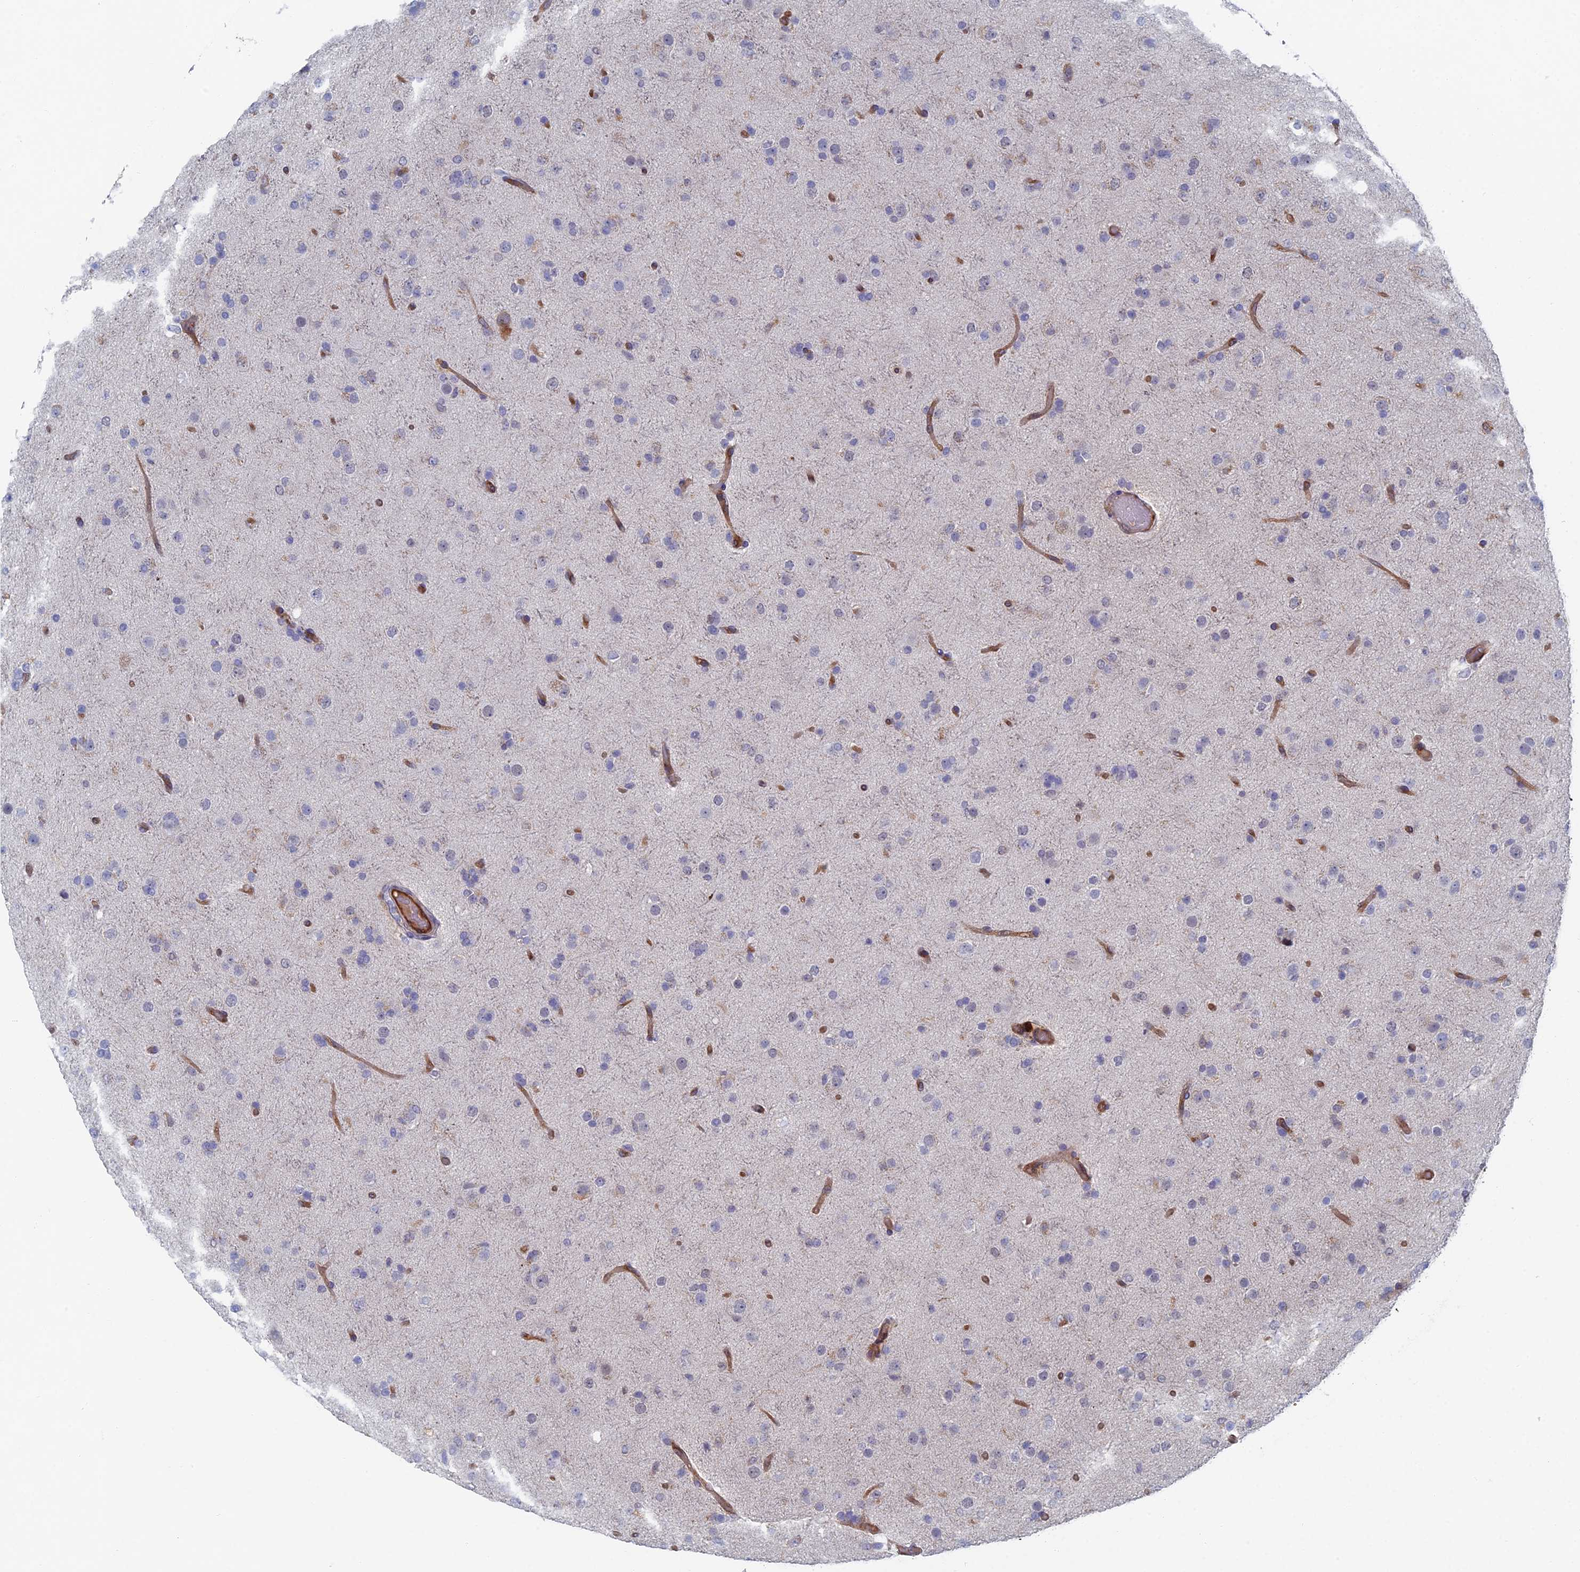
{"staining": {"intensity": "negative", "quantity": "none", "location": "none"}, "tissue": "glioma", "cell_type": "Tumor cells", "image_type": "cancer", "snomed": [{"axis": "morphology", "description": "Glioma, malignant, Low grade"}, {"axis": "topography", "description": "Brain"}], "caption": "The histopathology image demonstrates no staining of tumor cells in malignant glioma (low-grade).", "gene": "ARAP3", "patient": {"sex": "male", "age": 65}}